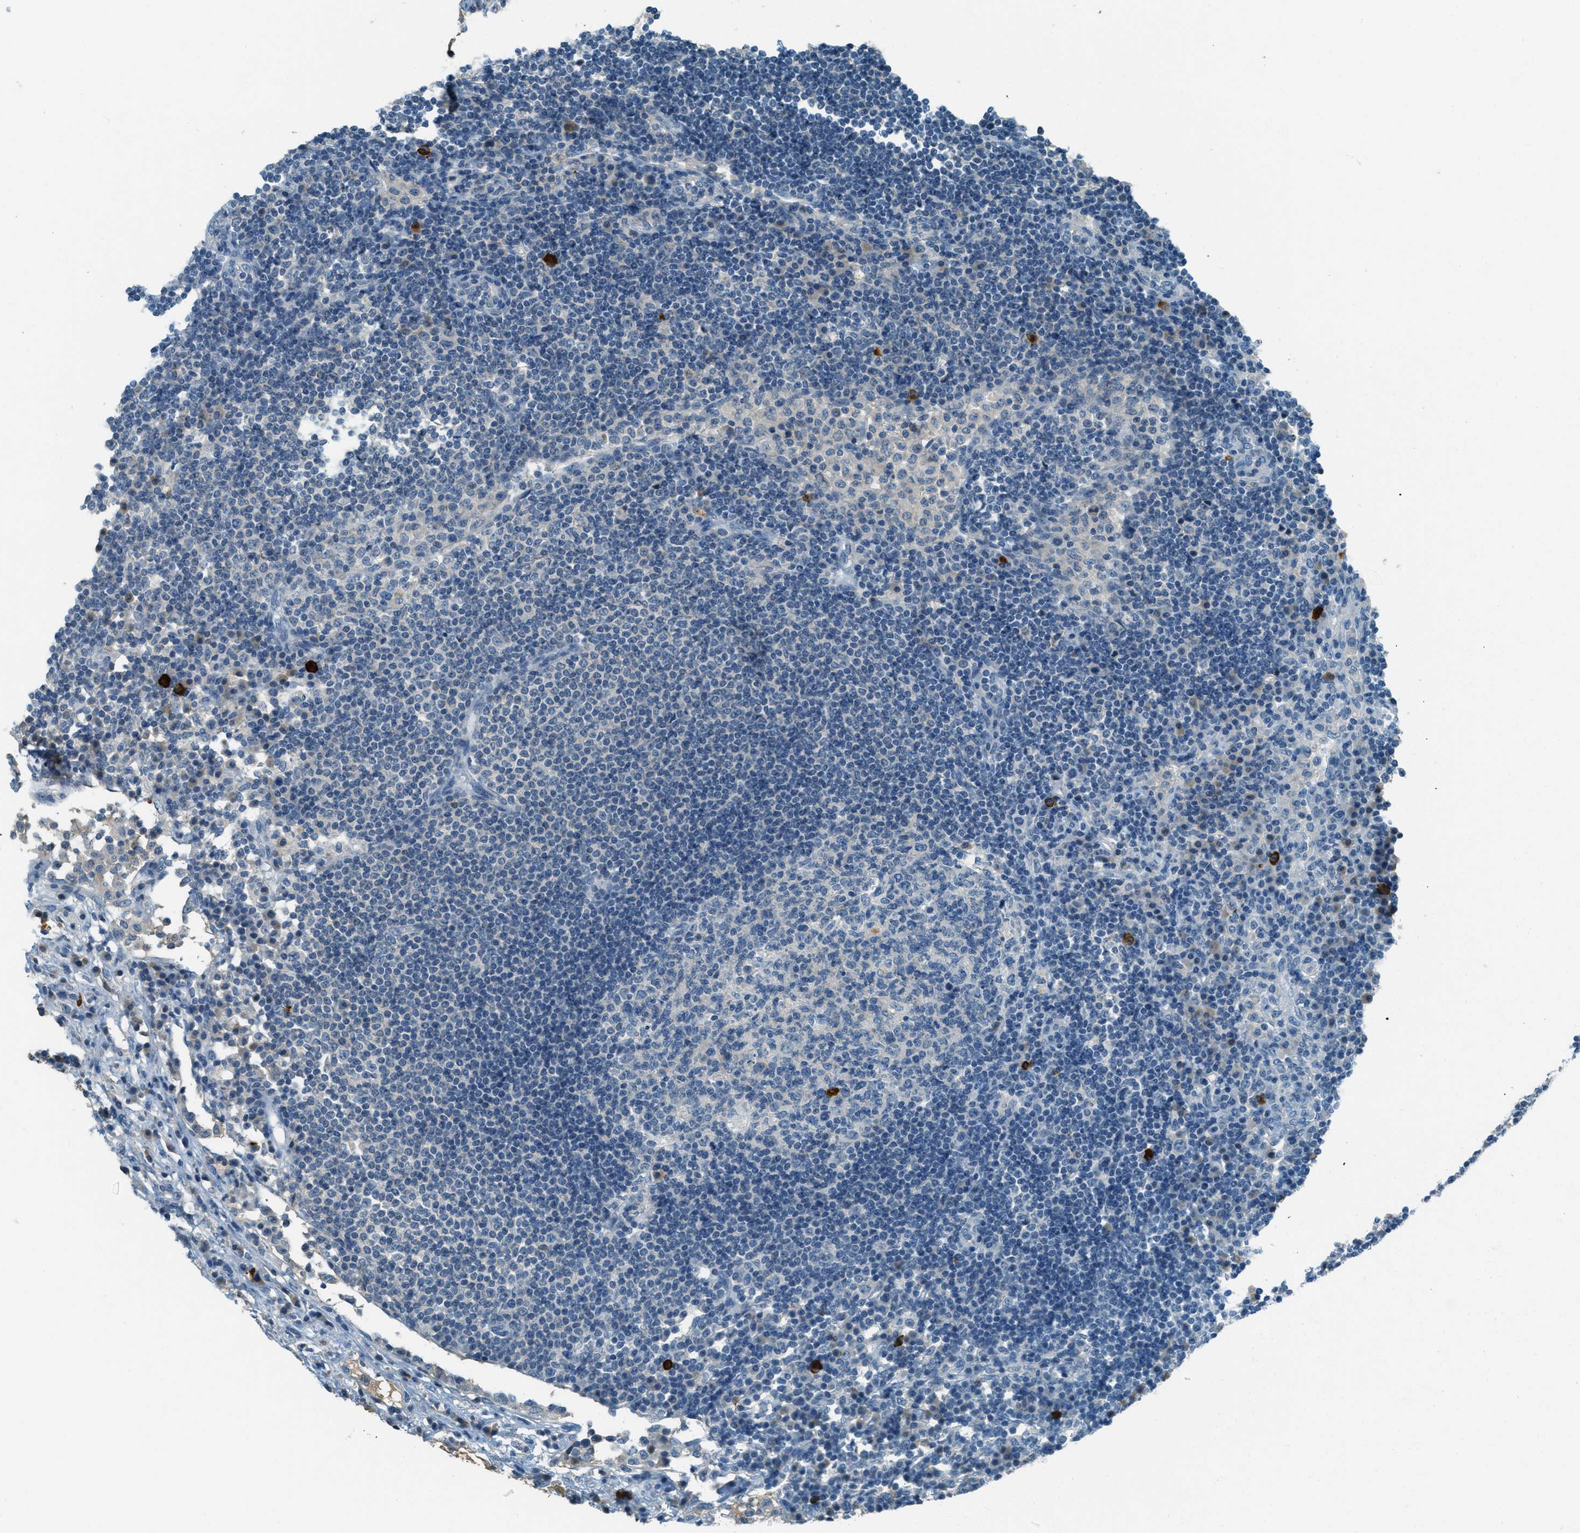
{"staining": {"intensity": "negative", "quantity": "none", "location": "none"}, "tissue": "lymph node", "cell_type": "Germinal center cells", "image_type": "normal", "snomed": [{"axis": "morphology", "description": "Normal tissue, NOS"}, {"axis": "topography", "description": "Lymph node"}], "caption": "Immunohistochemical staining of normal human lymph node exhibits no significant expression in germinal center cells.", "gene": "MSLN", "patient": {"sex": "female", "age": 53}}